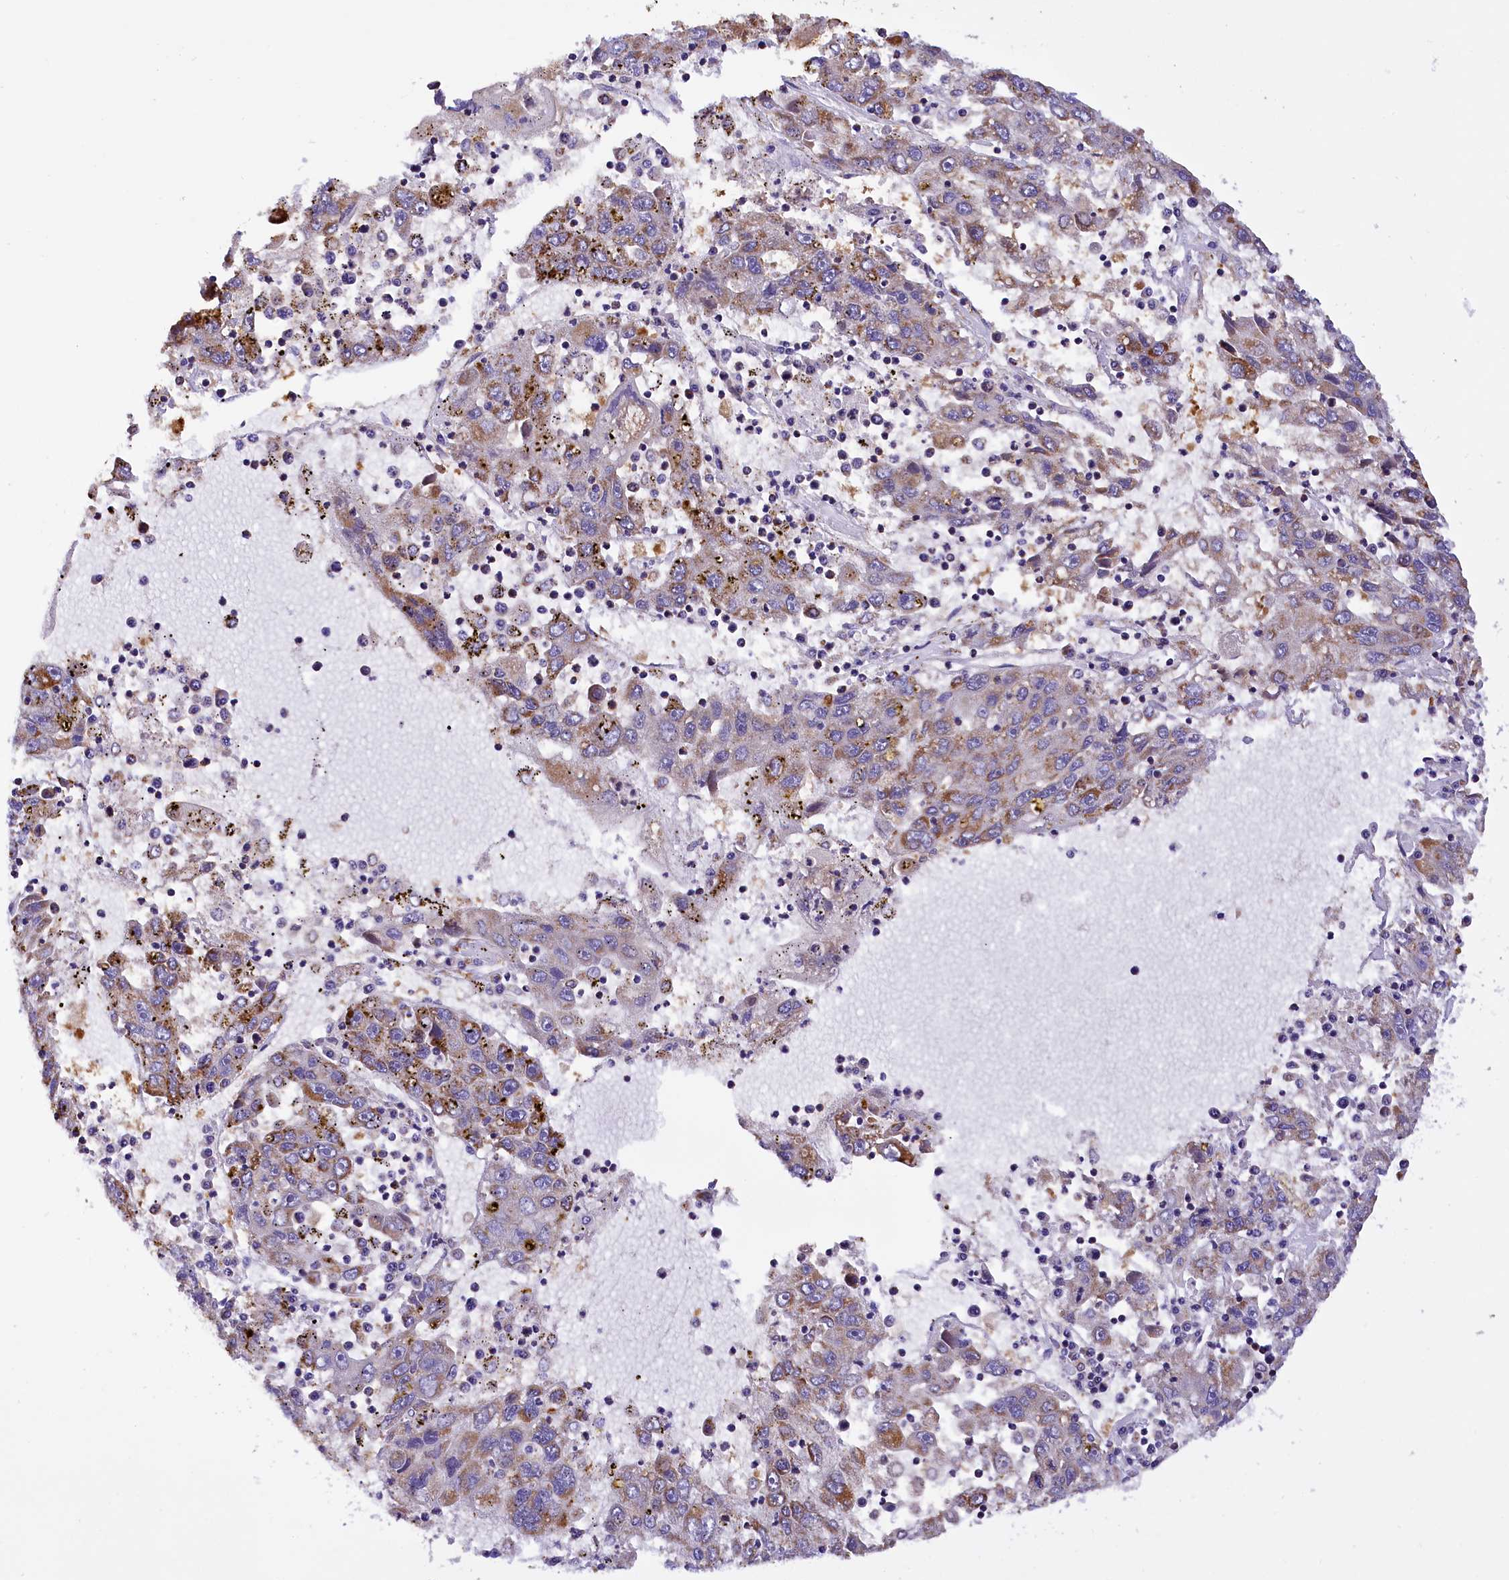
{"staining": {"intensity": "moderate", "quantity": "25%-75%", "location": "cytoplasmic/membranous"}, "tissue": "liver cancer", "cell_type": "Tumor cells", "image_type": "cancer", "snomed": [{"axis": "morphology", "description": "Carcinoma, Hepatocellular, NOS"}, {"axis": "topography", "description": "Liver"}], "caption": "Liver hepatocellular carcinoma was stained to show a protein in brown. There is medium levels of moderate cytoplasmic/membranous staining in approximately 25%-75% of tumor cells. The protein is shown in brown color, while the nuclei are stained blue.", "gene": "TASOR2", "patient": {"sex": "male", "age": 49}}